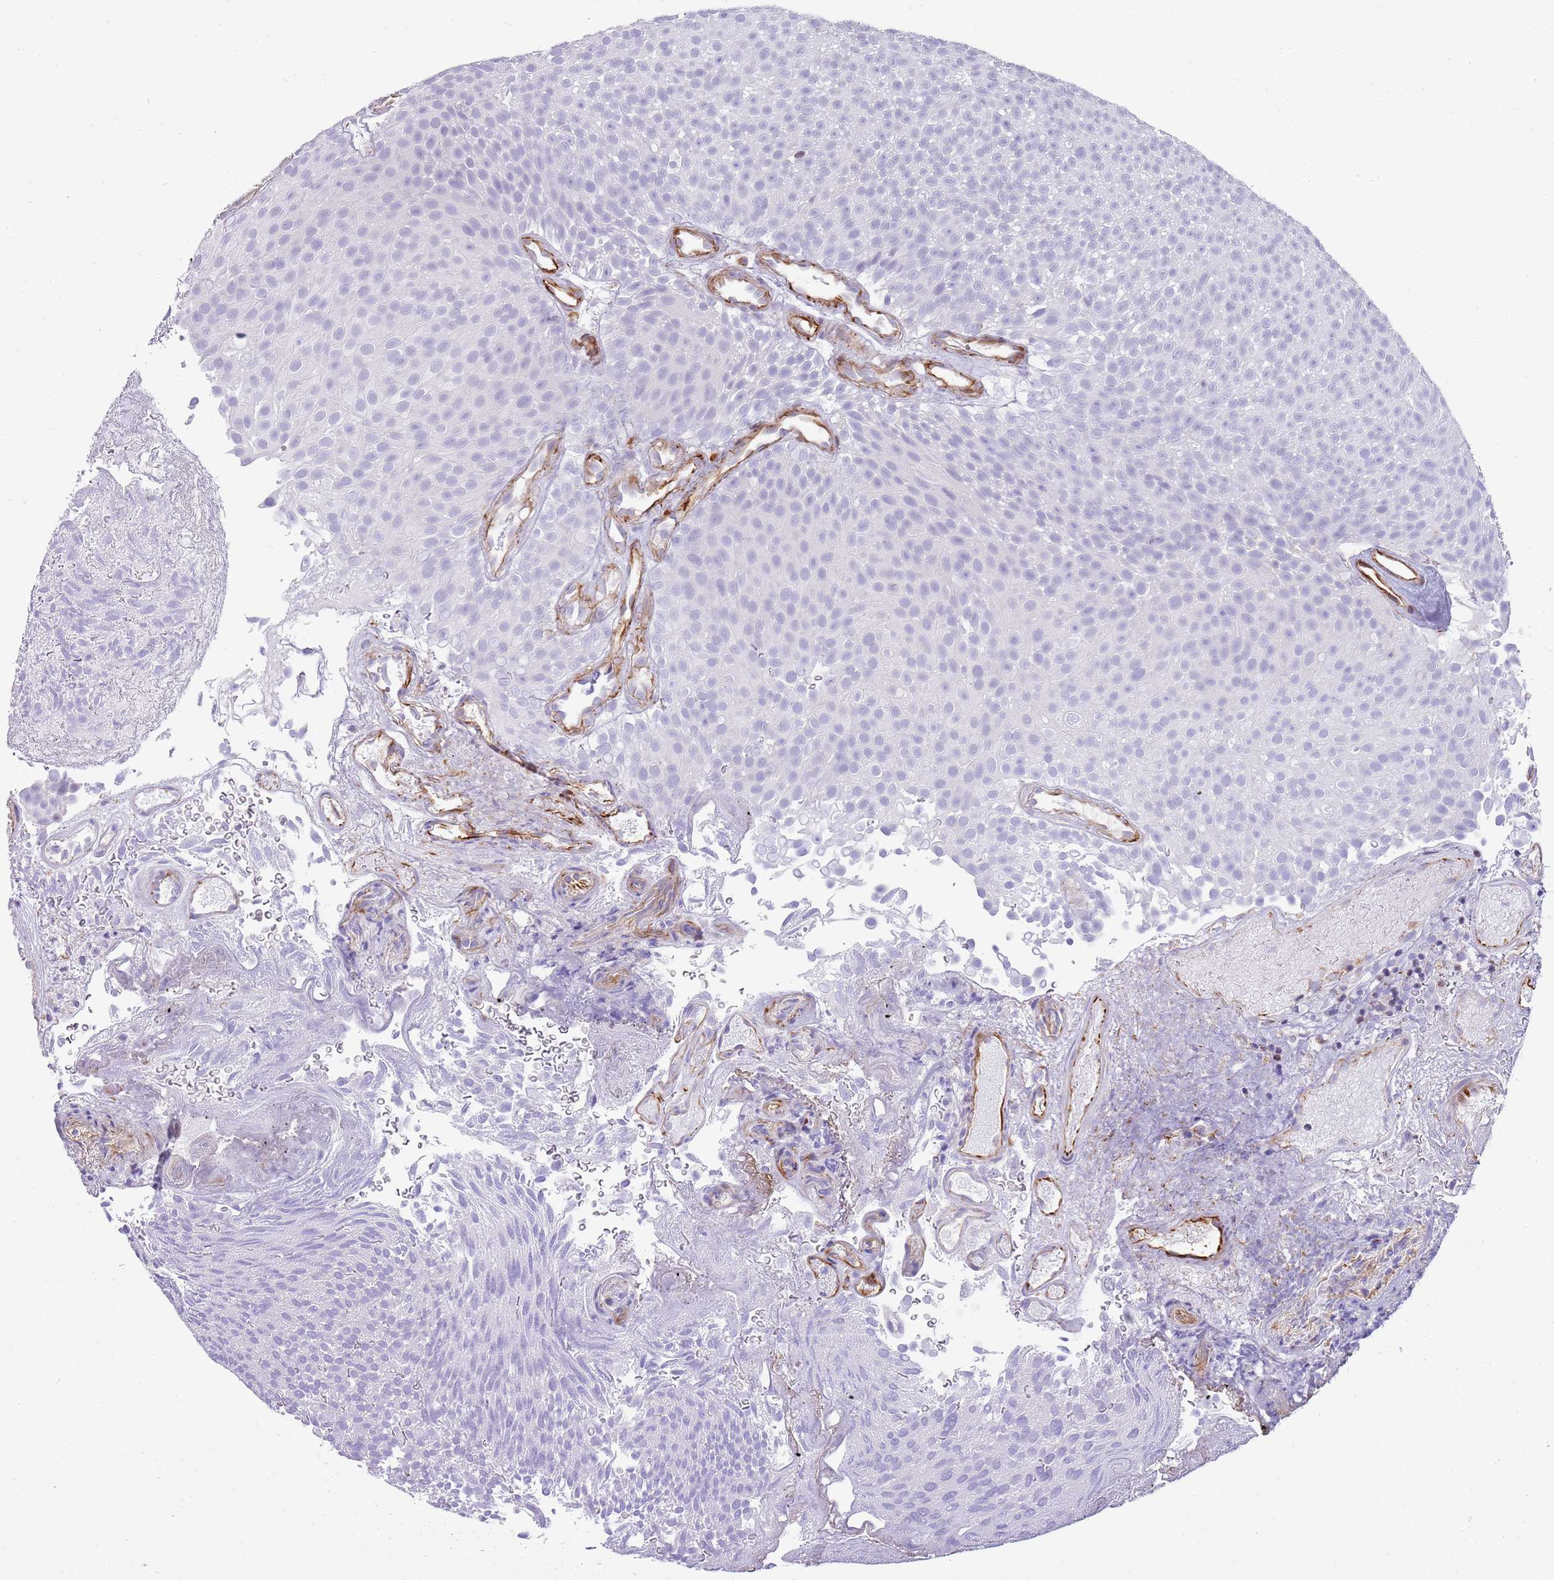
{"staining": {"intensity": "negative", "quantity": "none", "location": "none"}, "tissue": "urothelial cancer", "cell_type": "Tumor cells", "image_type": "cancer", "snomed": [{"axis": "morphology", "description": "Urothelial carcinoma, Low grade"}, {"axis": "topography", "description": "Urinary bladder"}], "caption": "High power microscopy photomicrograph of an immunohistochemistry (IHC) photomicrograph of urothelial cancer, revealing no significant positivity in tumor cells.", "gene": "NBPF3", "patient": {"sex": "male", "age": 78}}